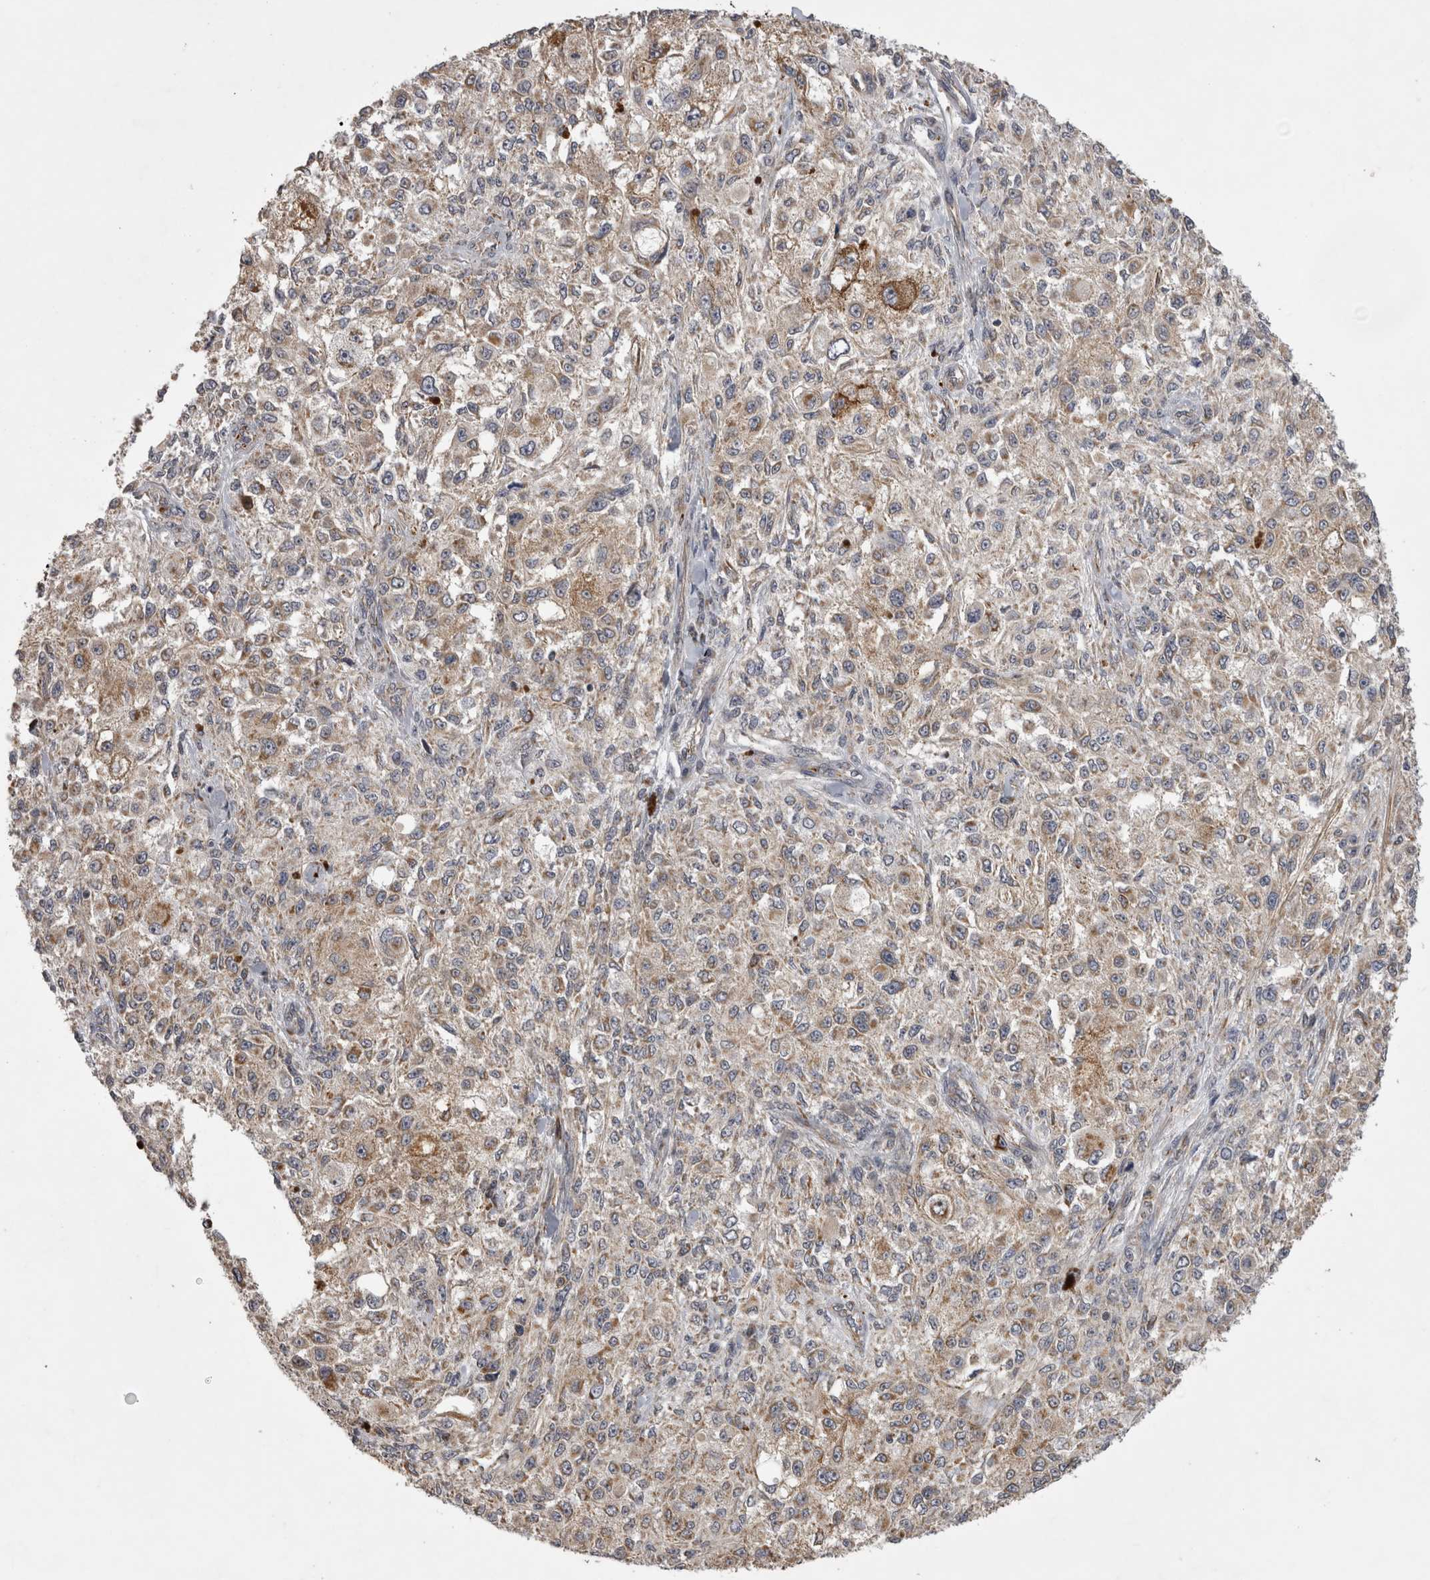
{"staining": {"intensity": "weak", "quantity": ">75%", "location": "cytoplasmic/membranous"}, "tissue": "melanoma", "cell_type": "Tumor cells", "image_type": "cancer", "snomed": [{"axis": "morphology", "description": "Necrosis, NOS"}, {"axis": "morphology", "description": "Malignant melanoma, NOS"}, {"axis": "topography", "description": "Skin"}], "caption": "Tumor cells display low levels of weak cytoplasmic/membranous expression in about >75% of cells in melanoma. (DAB IHC, brown staining for protein, blue staining for nuclei).", "gene": "TSPOAP1", "patient": {"sex": "female", "age": 87}}